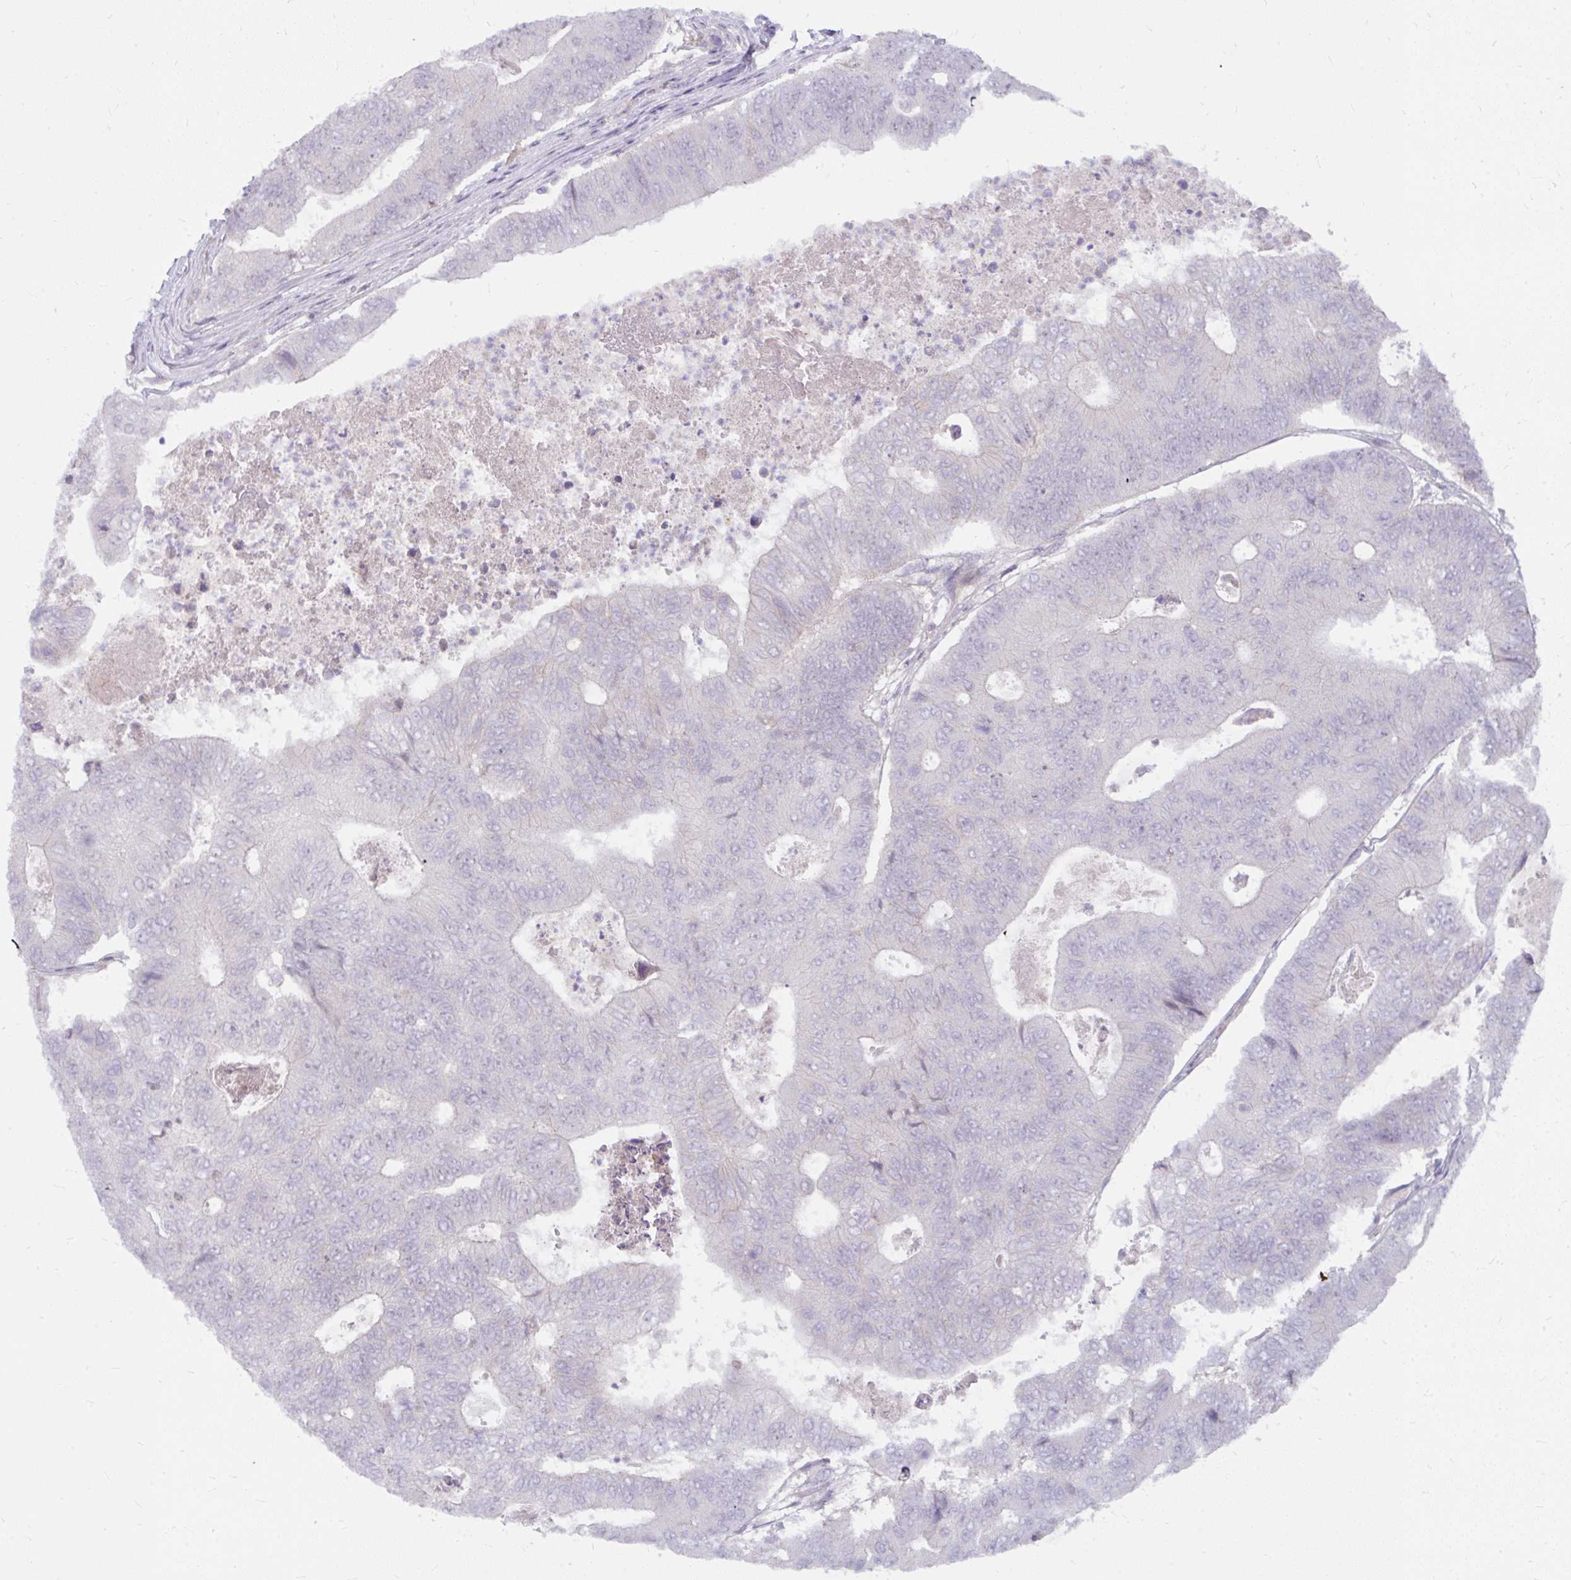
{"staining": {"intensity": "negative", "quantity": "none", "location": "none"}, "tissue": "colorectal cancer", "cell_type": "Tumor cells", "image_type": "cancer", "snomed": [{"axis": "morphology", "description": "Adenocarcinoma, NOS"}, {"axis": "topography", "description": "Colon"}], "caption": "A micrograph of human colorectal cancer is negative for staining in tumor cells. (DAB (3,3'-diaminobenzidine) immunohistochemistry, high magnification).", "gene": "MUS81", "patient": {"sex": "female", "age": 48}}